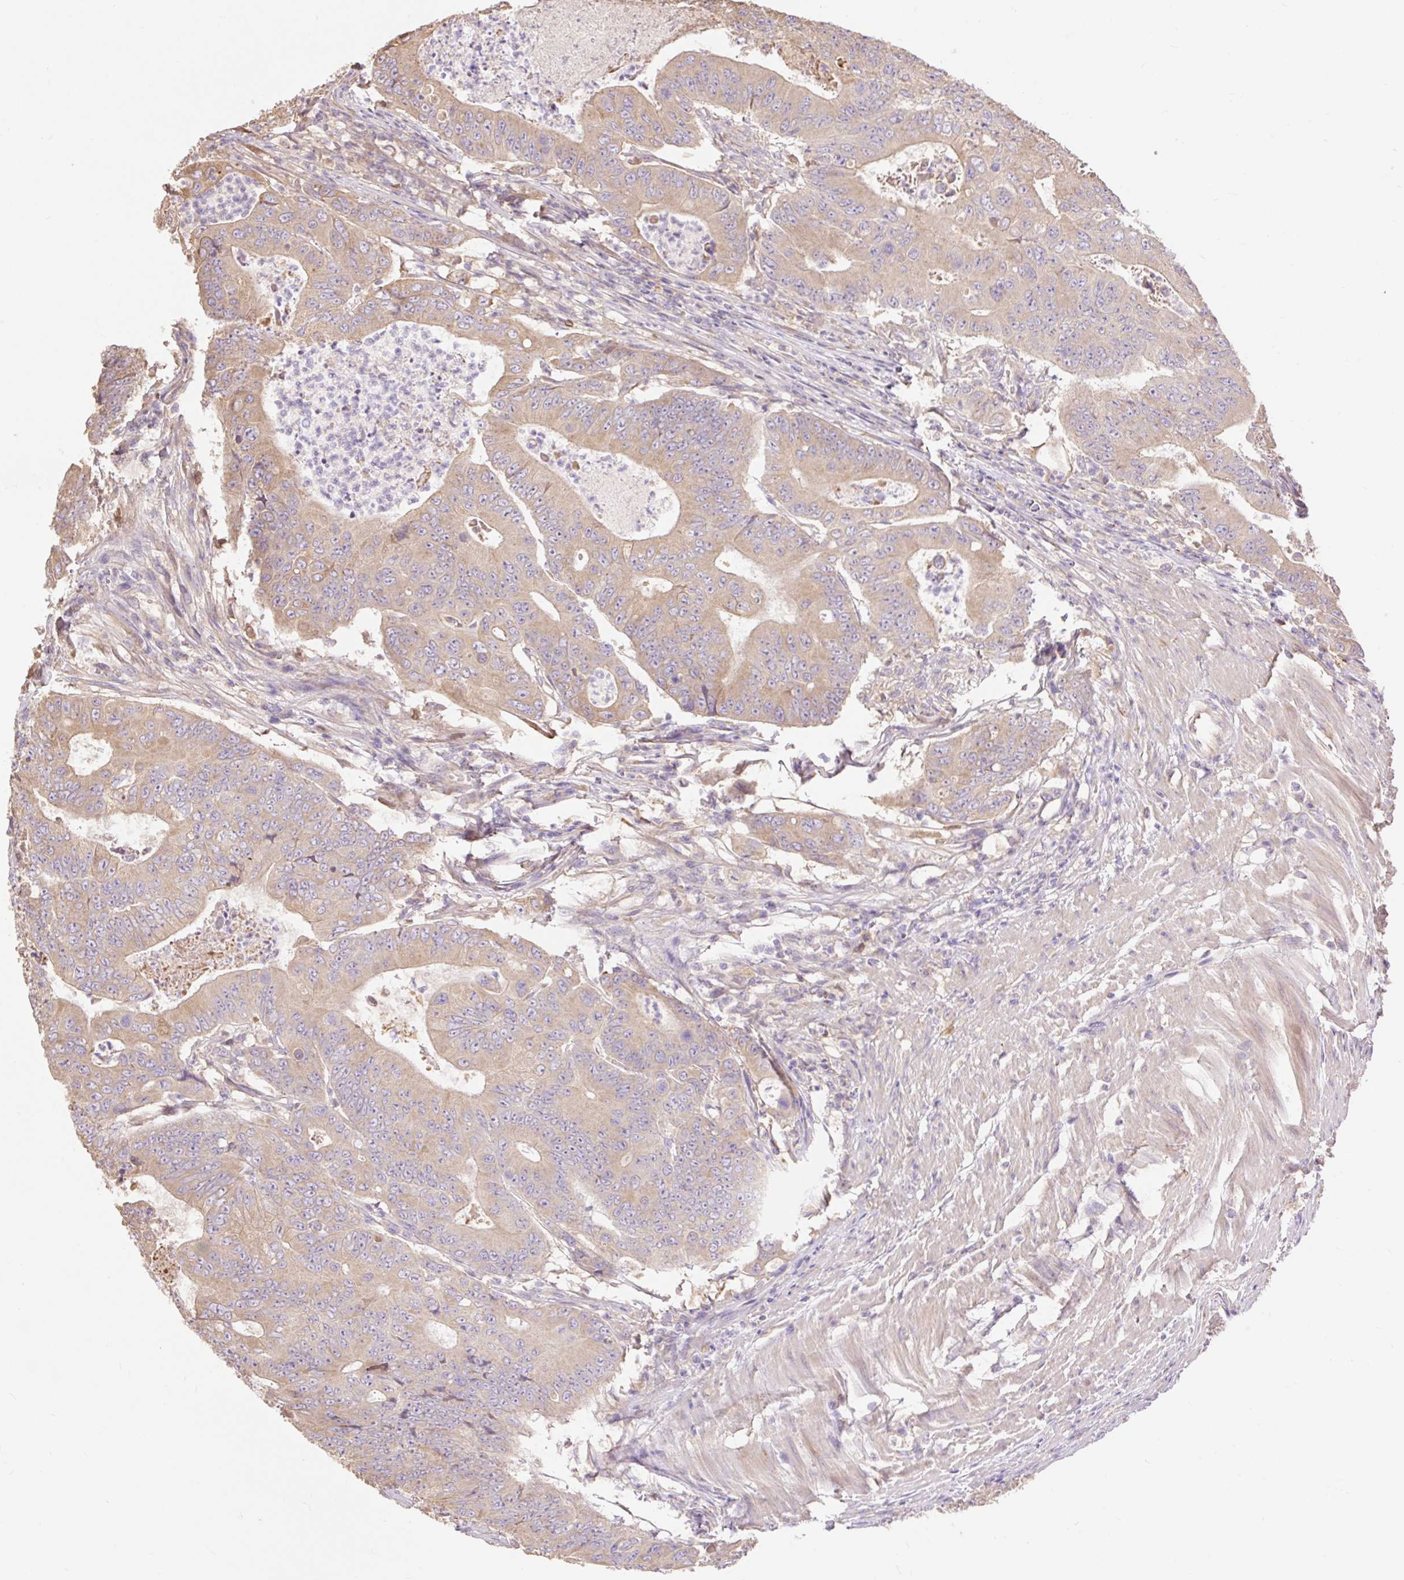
{"staining": {"intensity": "moderate", "quantity": ">75%", "location": "cytoplasmic/membranous"}, "tissue": "colorectal cancer", "cell_type": "Tumor cells", "image_type": "cancer", "snomed": [{"axis": "morphology", "description": "Adenocarcinoma, NOS"}, {"axis": "topography", "description": "Colon"}], "caption": "IHC photomicrograph of colorectal cancer stained for a protein (brown), which reveals medium levels of moderate cytoplasmic/membranous positivity in approximately >75% of tumor cells.", "gene": "DESI1", "patient": {"sex": "female", "age": 48}}